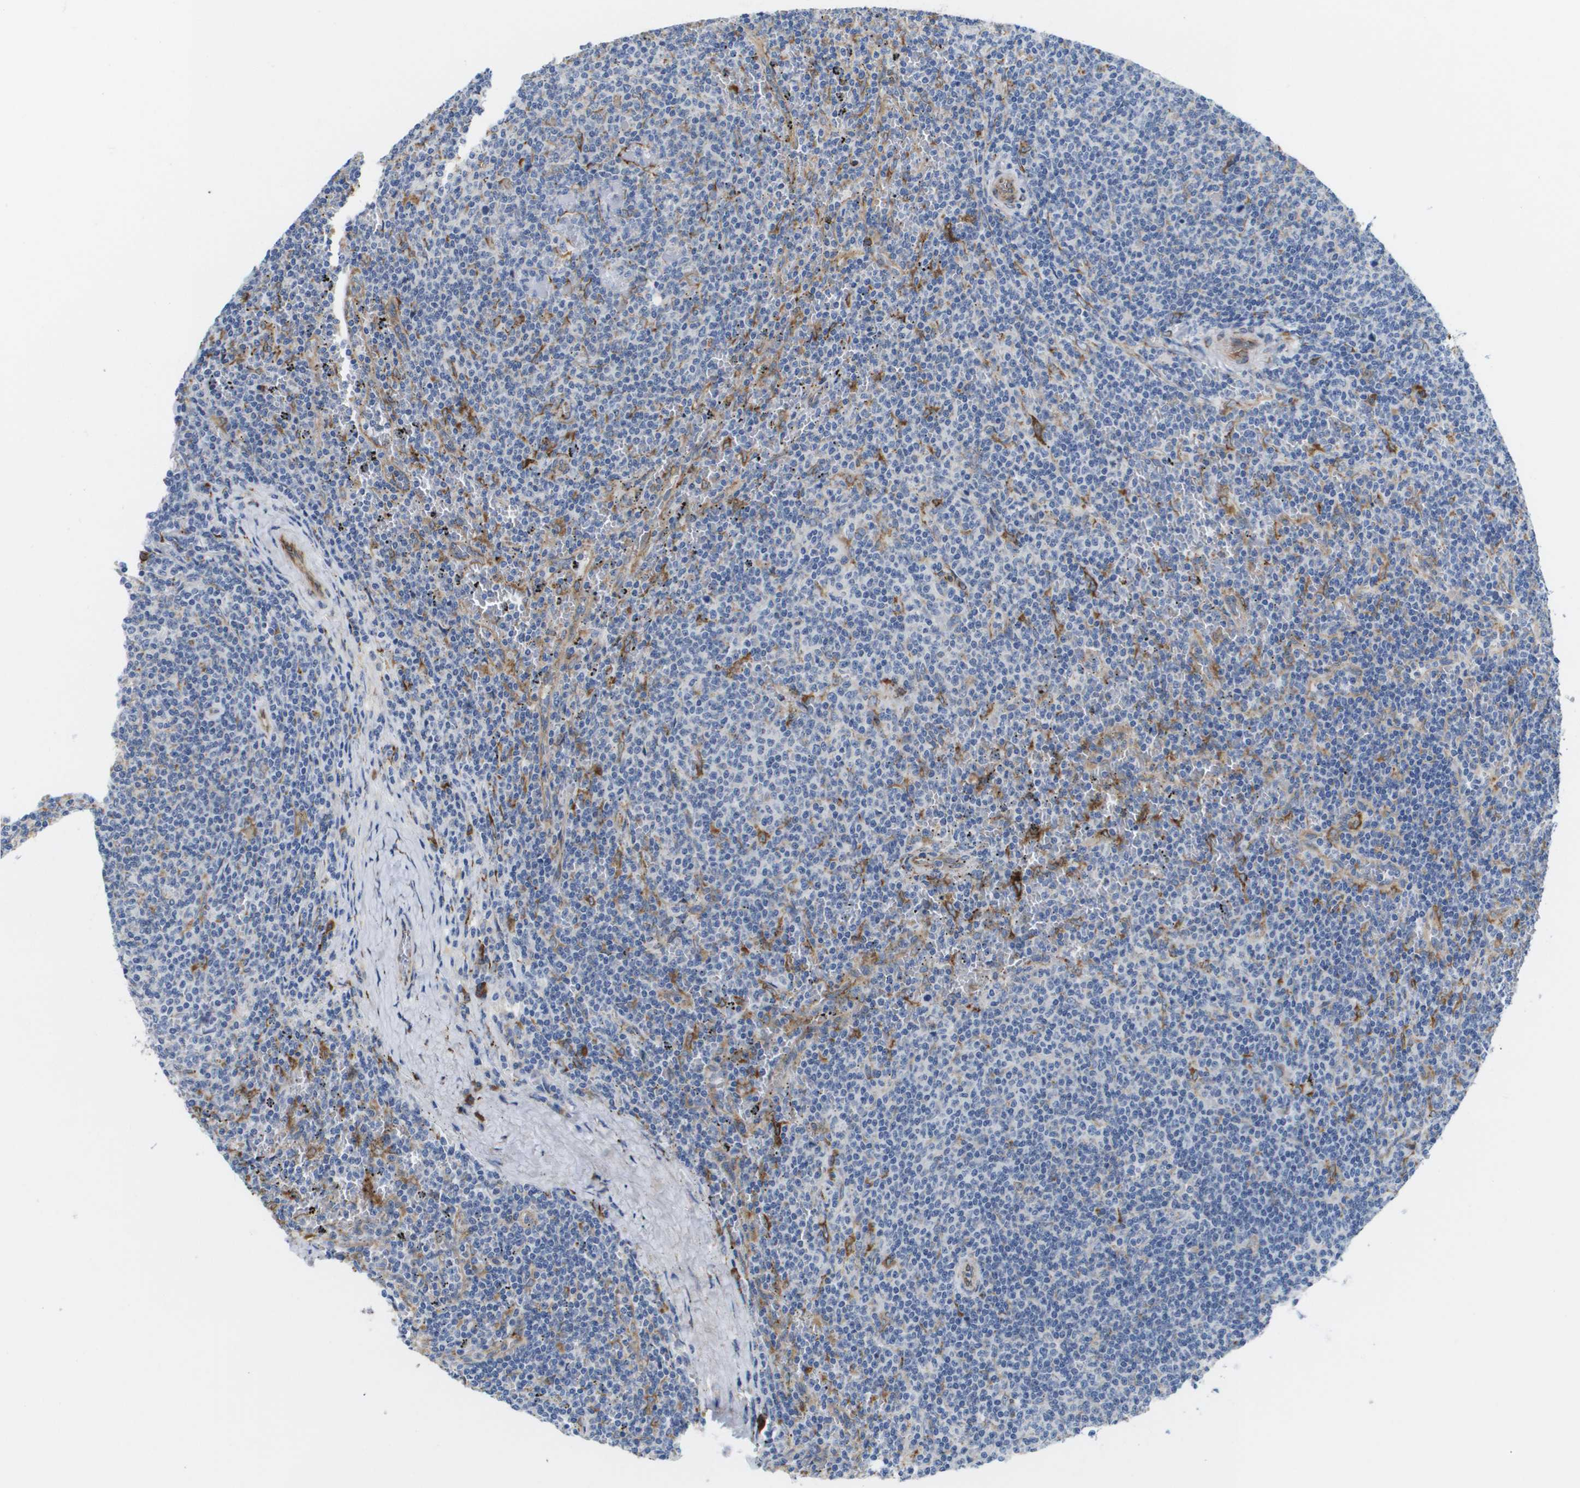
{"staining": {"intensity": "negative", "quantity": "none", "location": "none"}, "tissue": "lymphoma", "cell_type": "Tumor cells", "image_type": "cancer", "snomed": [{"axis": "morphology", "description": "Malignant lymphoma, non-Hodgkin's type, Low grade"}, {"axis": "topography", "description": "Spleen"}], "caption": "Immunohistochemistry micrograph of neoplastic tissue: malignant lymphoma, non-Hodgkin's type (low-grade) stained with DAB displays no significant protein expression in tumor cells. Brightfield microscopy of immunohistochemistry (IHC) stained with DAB (3,3'-diaminobenzidine) (brown) and hematoxylin (blue), captured at high magnification.", "gene": "ST3GAL2", "patient": {"sex": "female", "age": 50}}